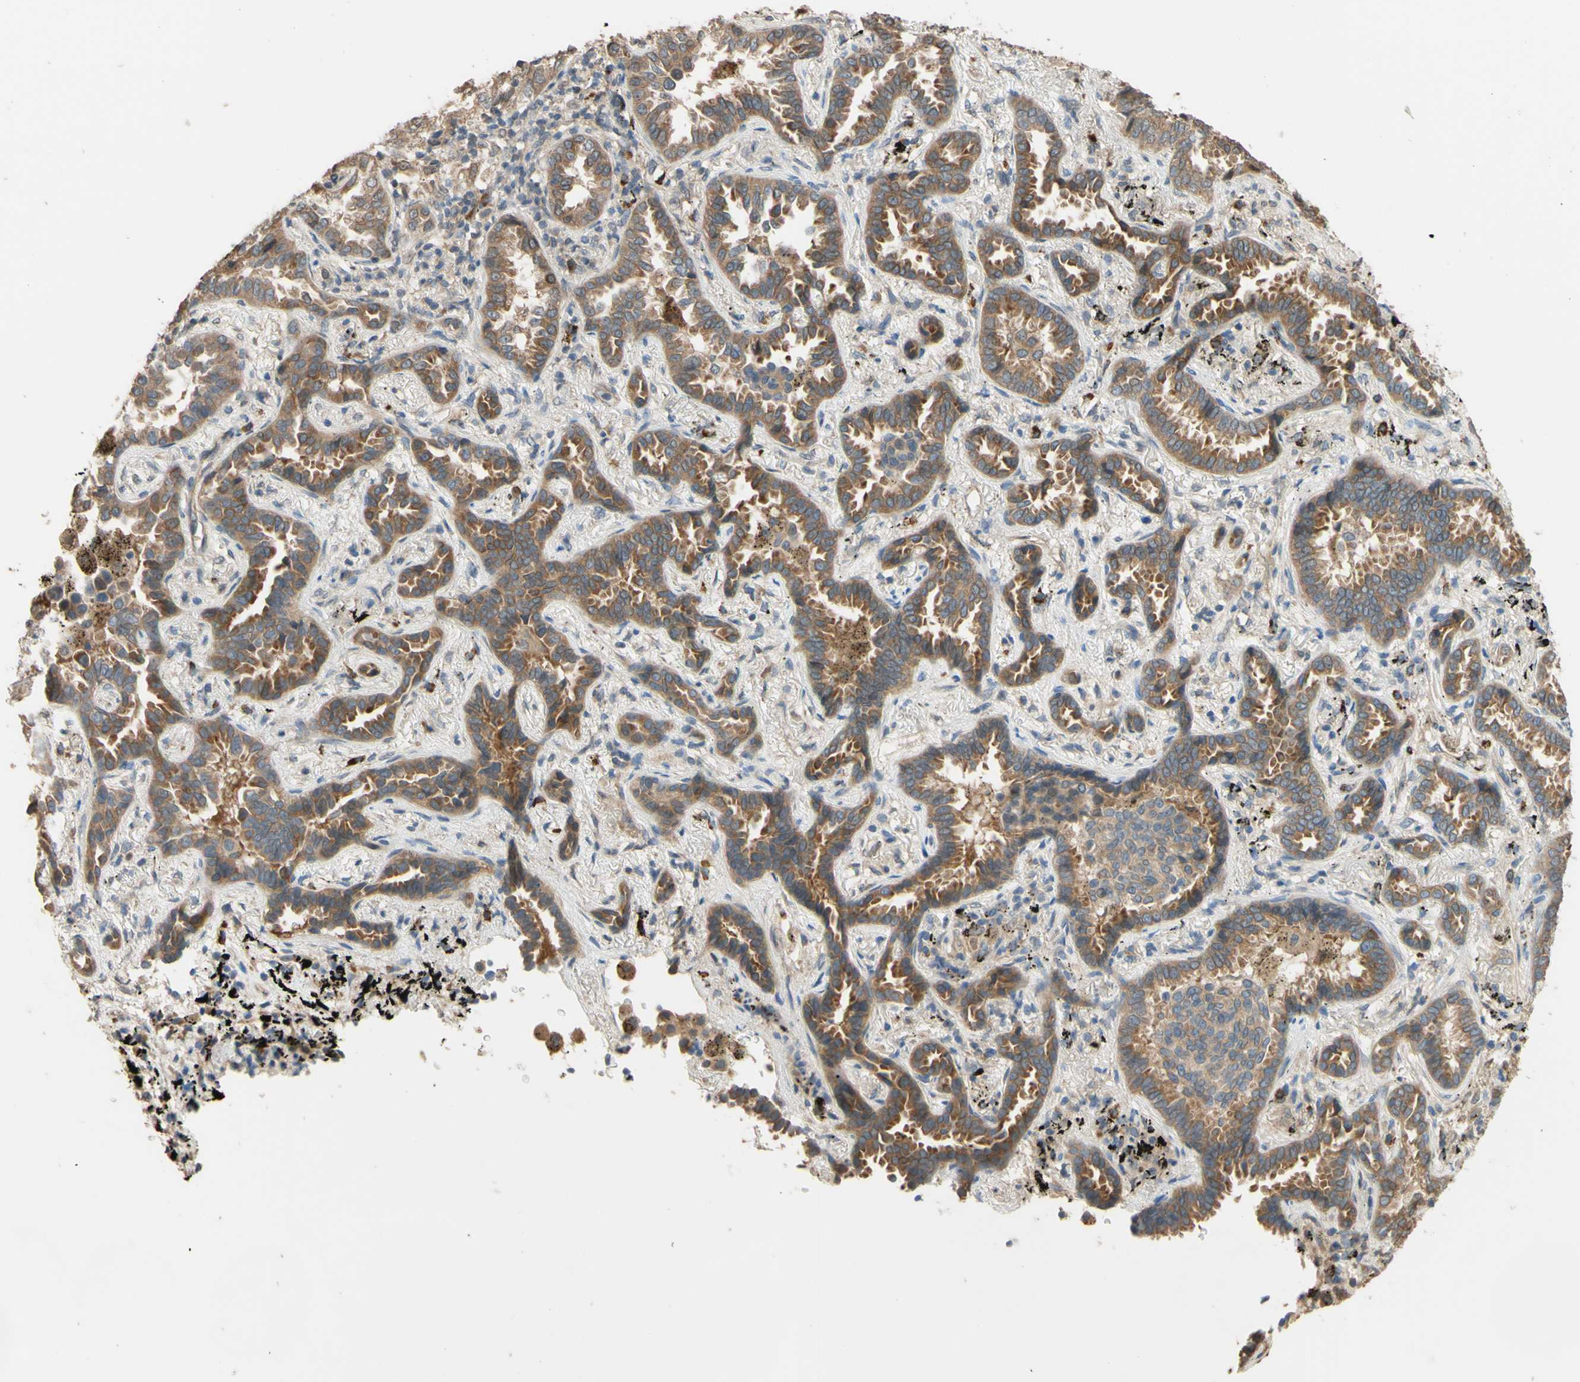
{"staining": {"intensity": "moderate", "quantity": ">75%", "location": "cytoplasmic/membranous"}, "tissue": "lung cancer", "cell_type": "Tumor cells", "image_type": "cancer", "snomed": [{"axis": "morphology", "description": "Normal tissue, NOS"}, {"axis": "morphology", "description": "Adenocarcinoma, NOS"}, {"axis": "topography", "description": "Lung"}], "caption": "The image demonstrates a brown stain indicating the presence of a protein in the cytoplasmic/membranous of tumor cells in lung cancer (adenocarcinoma).", "gene": "SMIM19", "patient": {"sex": "male", "age": 59}}